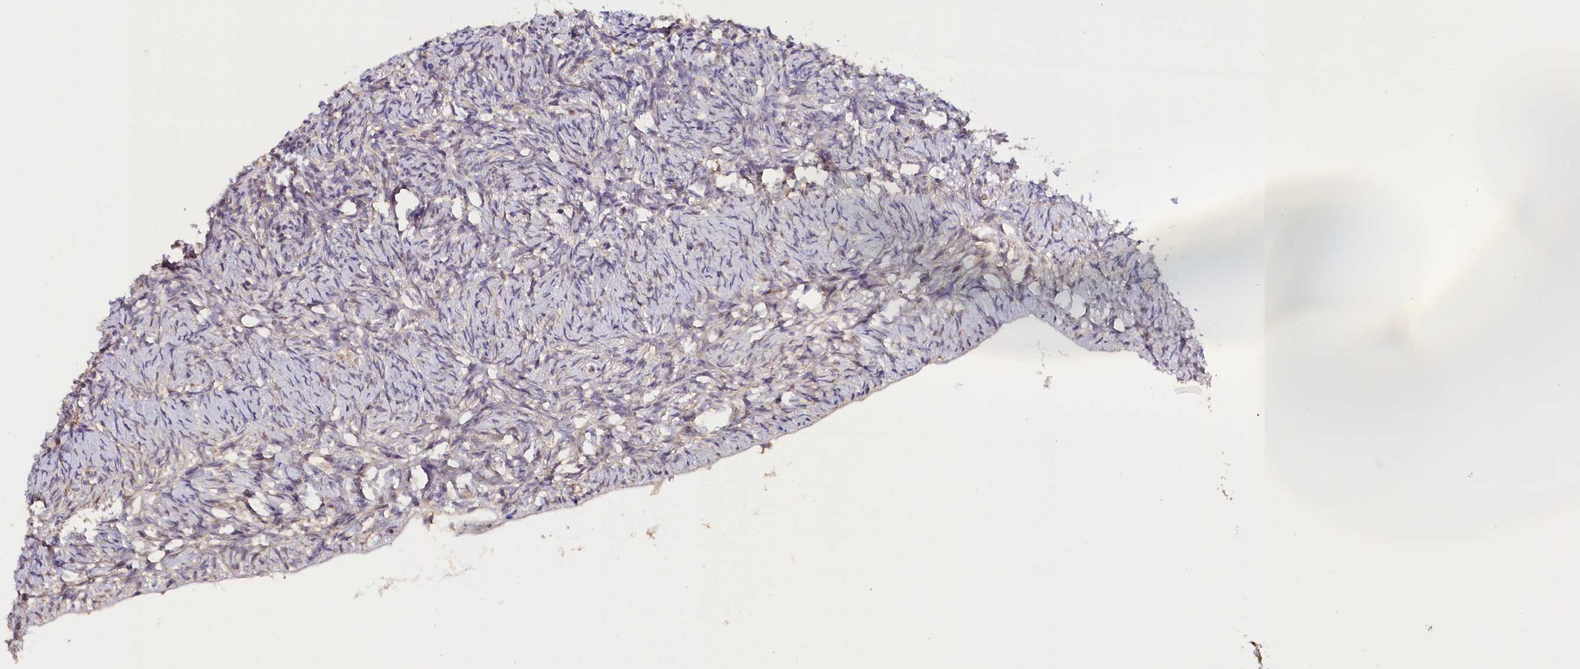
{"staining": {"intensity": "negative", "quantity": "none", "location": "none"}, "tissue": "ovary", "cell_type": "Ovarian stroma cells", "image_type": "normal", "snomed": [{"axis": "morphology", "description": "Normal tissue, NOS"}, {"axis": "topography", "description": "Ovary"}], "caption": "The histopathology image displays no staining of ovarian stroma cells in normal ovary.", "gene": "KATNB1", "patient": {"sex": "female", "age": 51}}